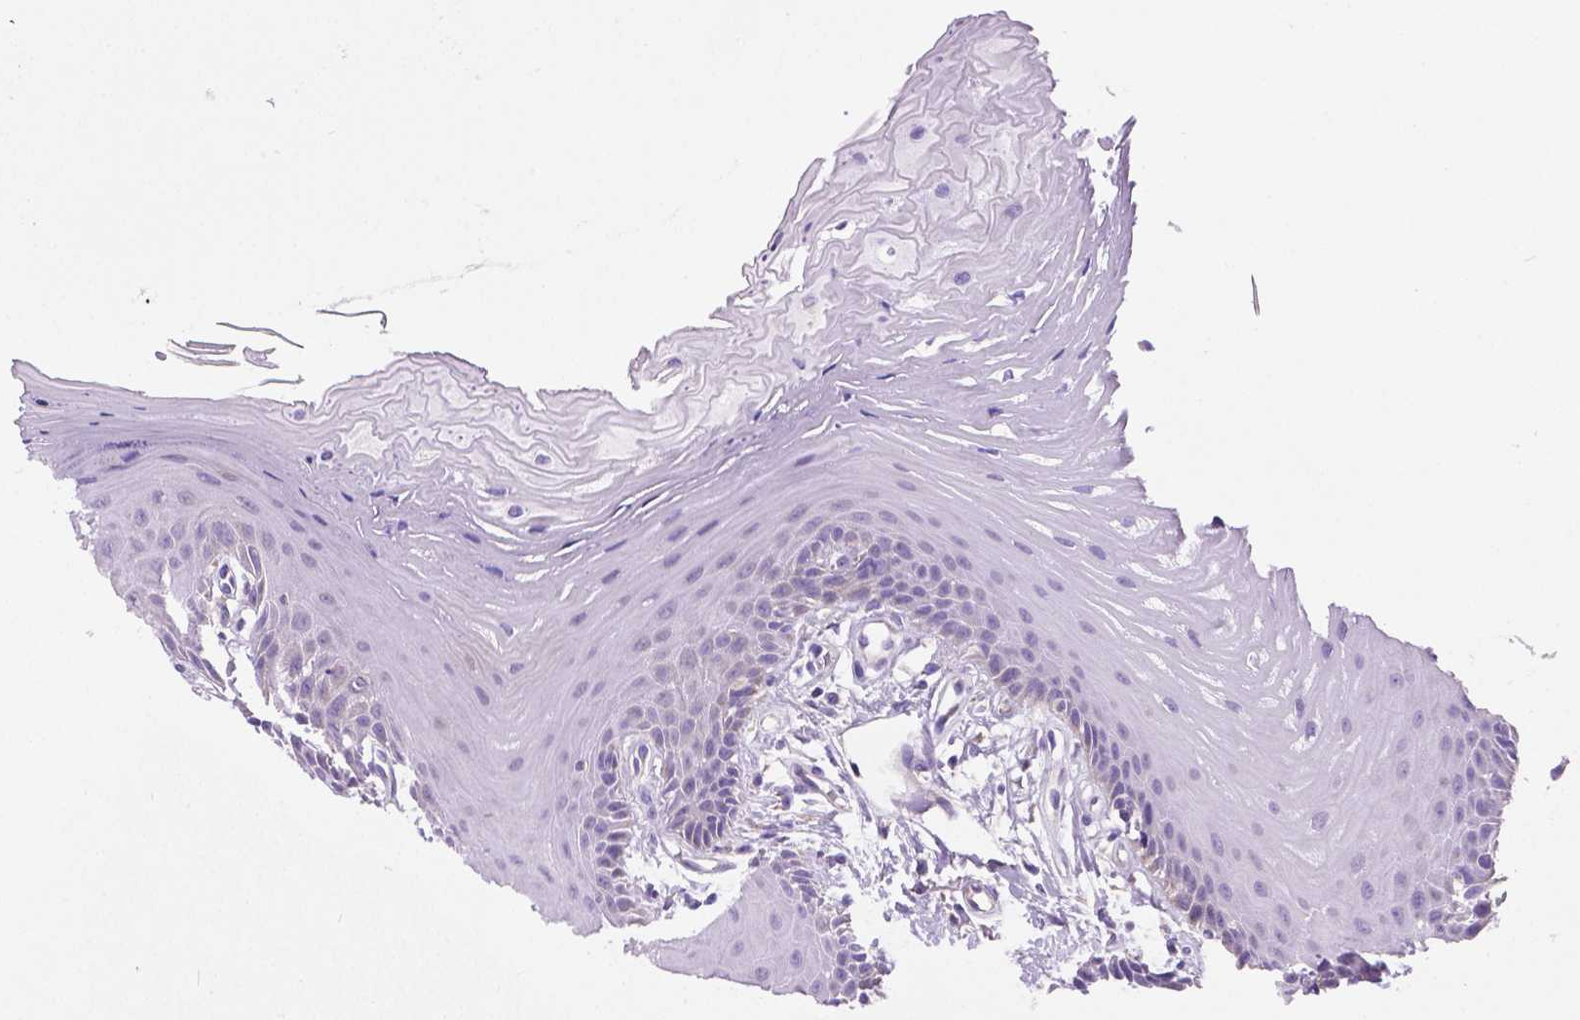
{"staining": {"intensity": "negative", "quantity": "none", "location": "none"}, "tissue": "oral mucosa", "cell_type": "Squamous epithelial cells", "image_type": "normal", "snomed": [{"axis": "morphology", "description": "Normal tissue, NOS"}, {"axis": "morphology", "description": "Normal morphology"}, {"axis": "topography", "description": "Oral tissue"}], "caption": "A high-resolution histopathology image shows IHC staining of unremarkable oral mucosa, which displays no significant staining in squamous epithelial cells.", "gene": "CSPG5", "patient": {"sex": "female", "age": 76}}